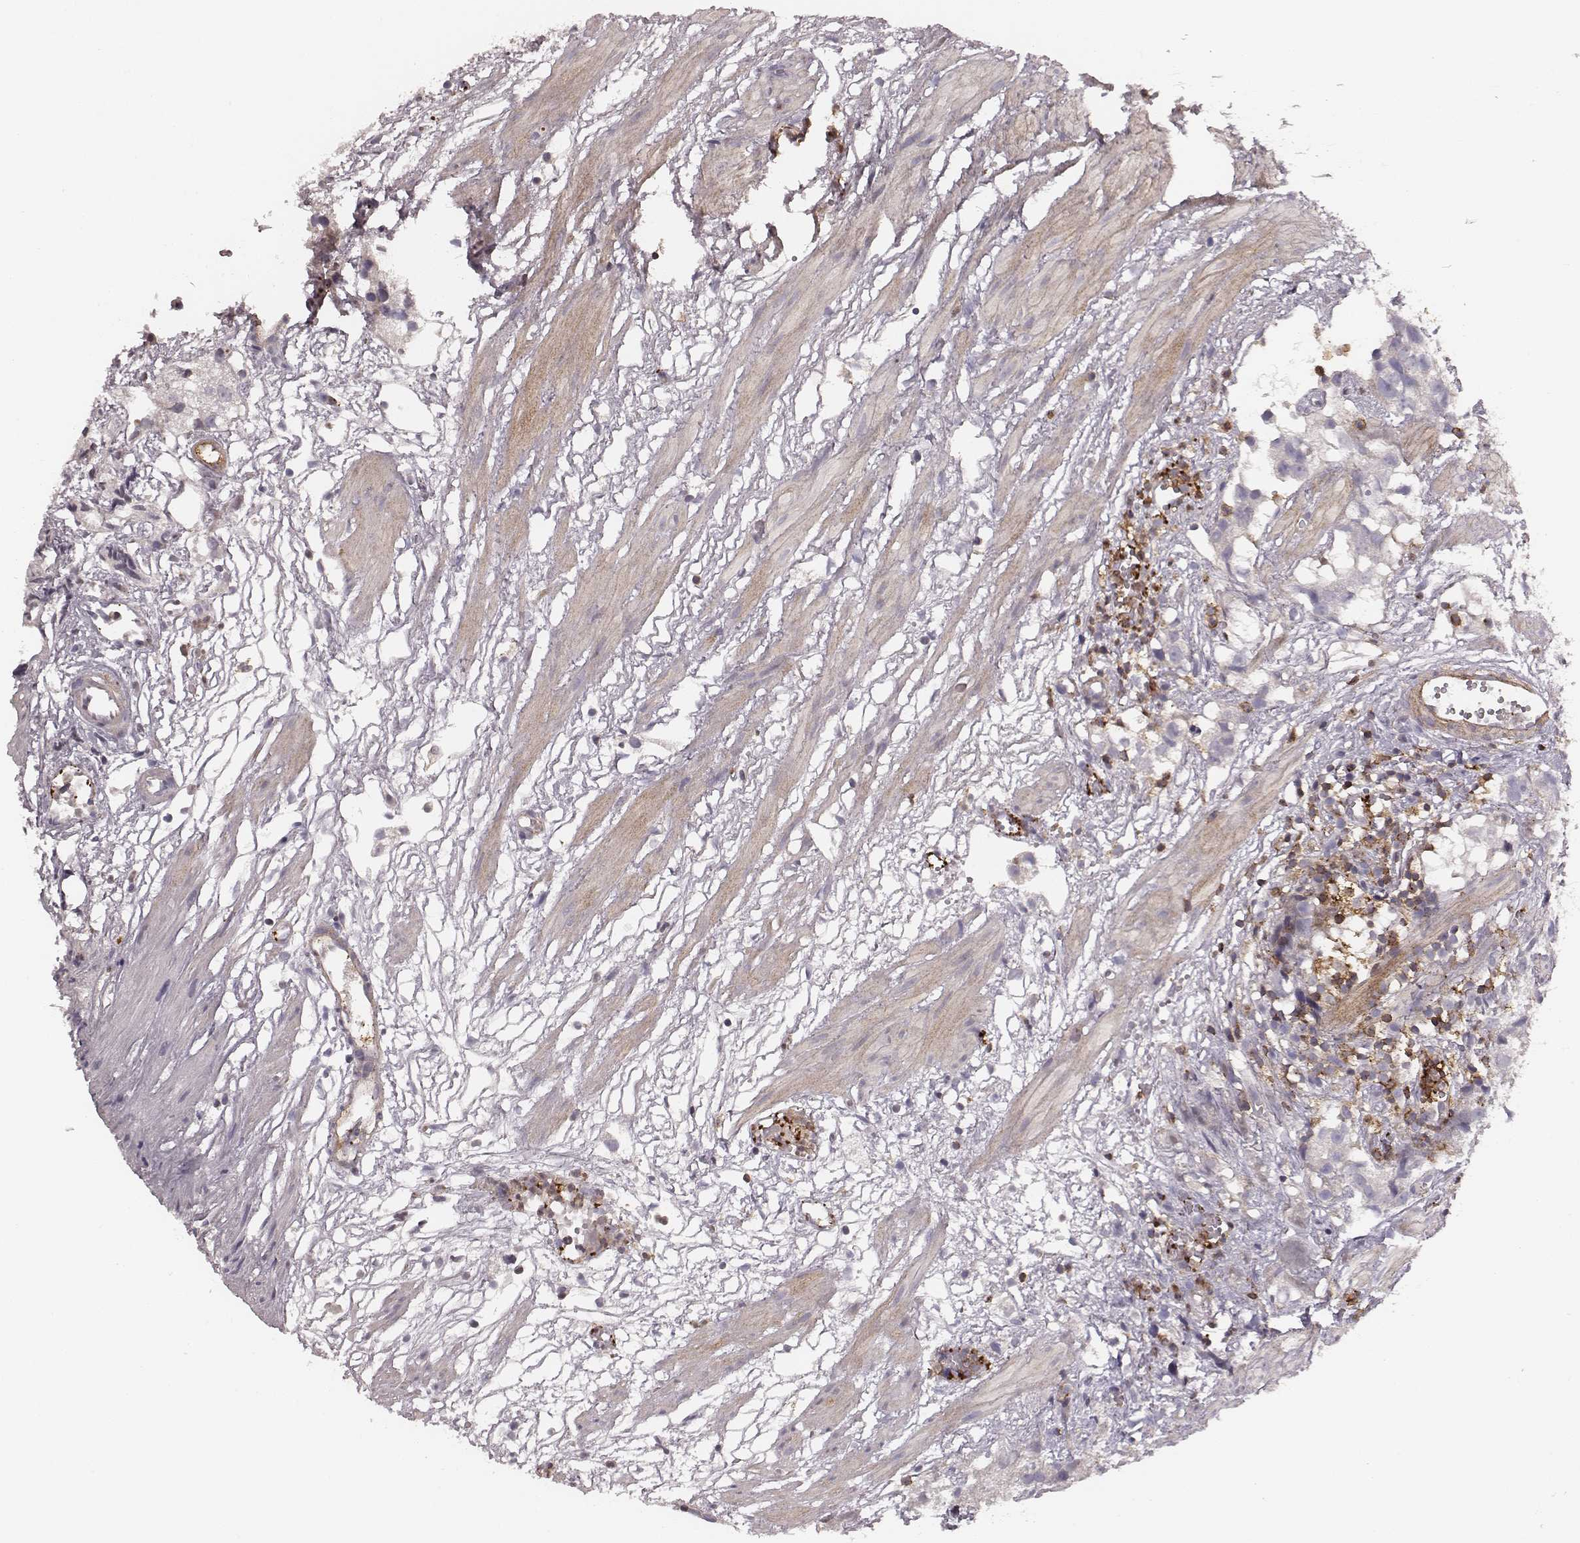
{"staining": {"intensity": "negative", "quantity": "none", "location": "none"}, "tissue": "prostate cancer", "cell_type": "Tumor cells", "image_type": "cancer", "snomed": [{"axis": "morphology", "description": "Adenocarcinoma, High grade"}, {"axis": "topography", "description": "Prostate"}], "caption": "This is an IHC micrograph of human adenocarcinoma (high-grade) (prostate). There is no positivity in tumor cells.", "gene": "ZYX", "patient": {"sex": "male", "age": 68}}